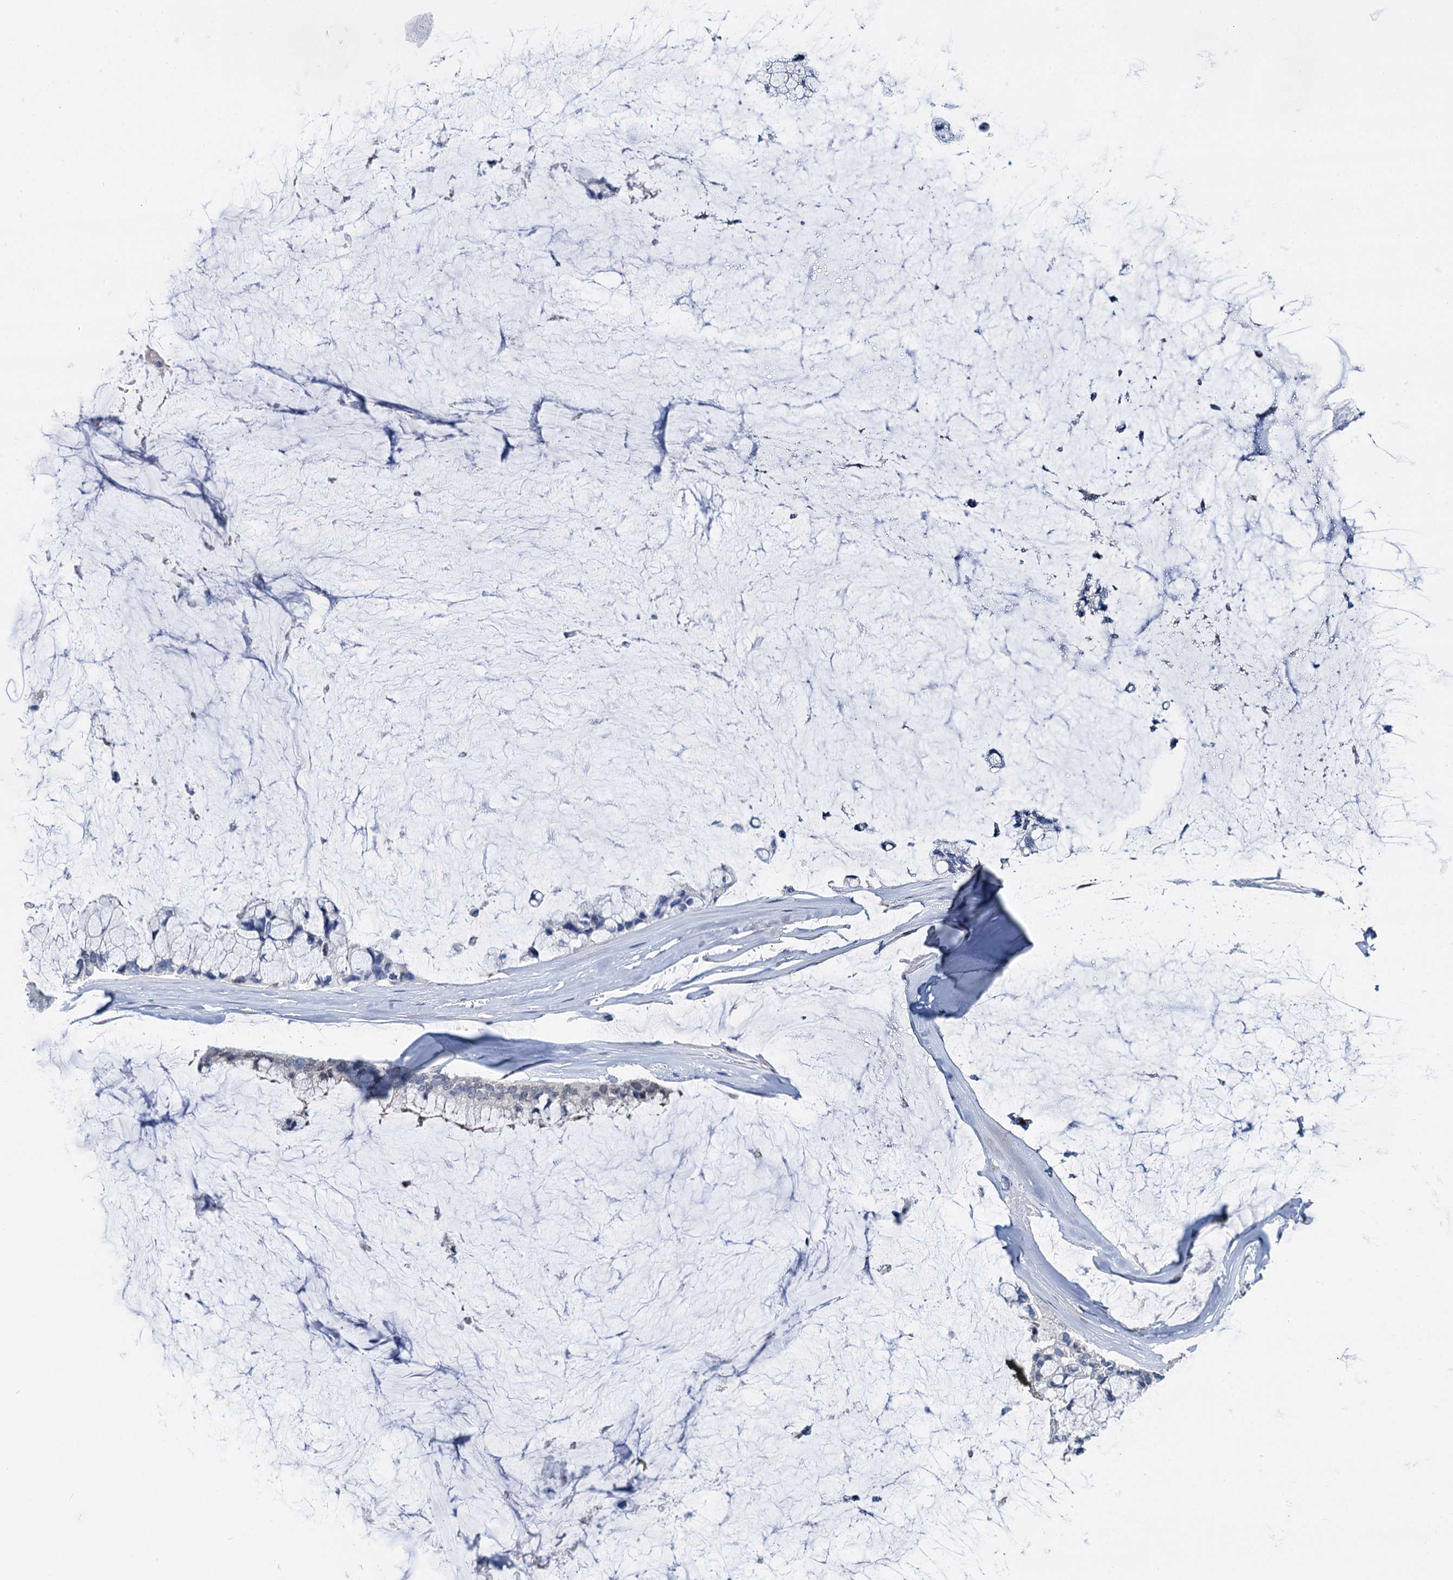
{"staining": {"intensity": "negative", "quantity": "none", "location": "none"}, "tissue": "ovarian cancer", "cell_type": "Tumor cells", "image_type": "cancer", "snomed": [{"axis": "morphology", "description": "Cystadenocarcinoma, mucinous, NOS"}, {"axis": "topography", "description": "Ovary"}], "caption": "The immunohistochemistry (IHC) histopathology image has no significant expression in tumor cells of ovarian cancer tissue.", "gene": "GSTM3", "patient": {"sex": "female", "age": 39}}